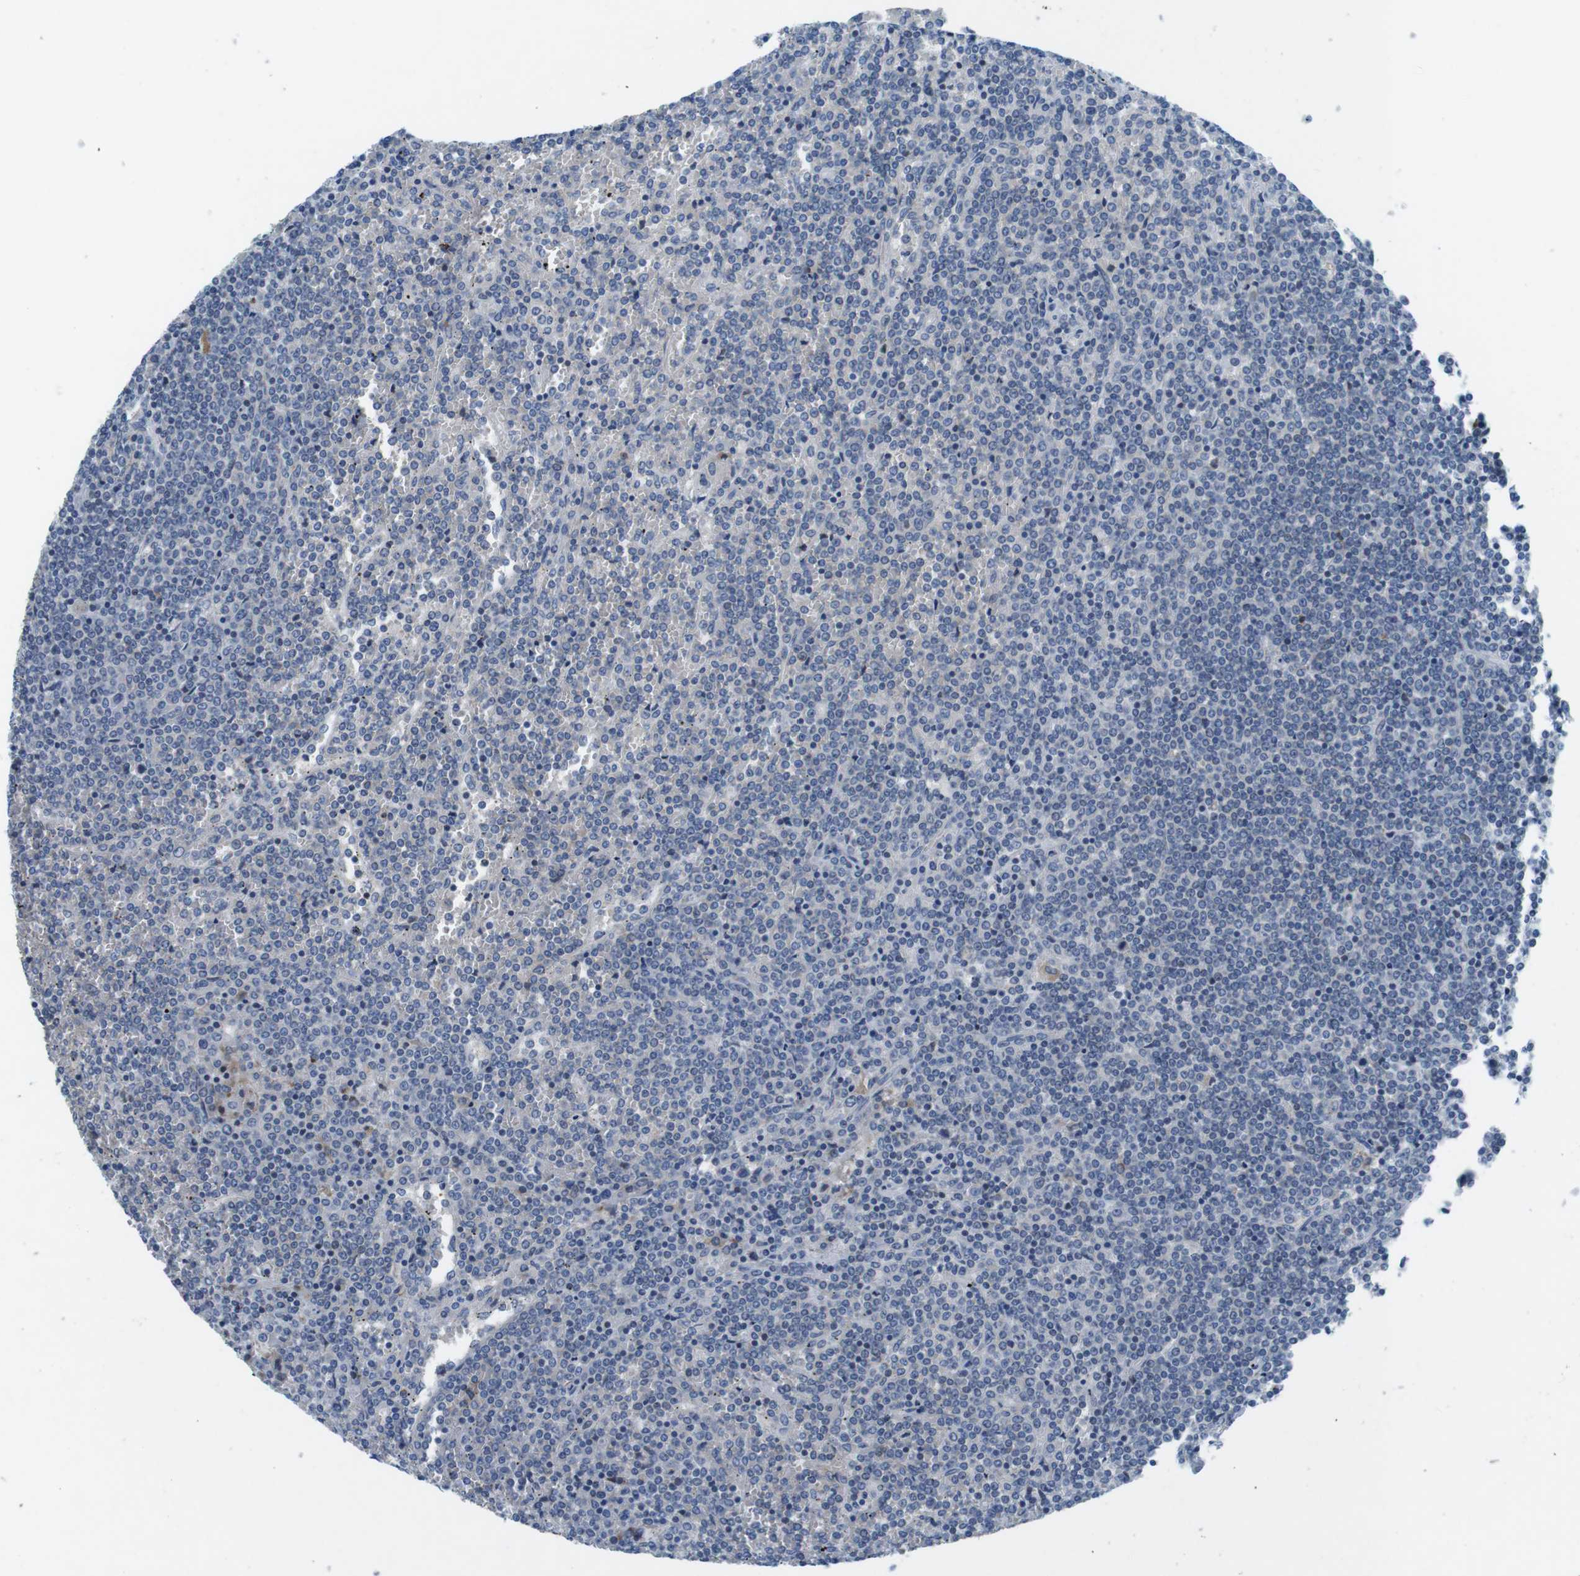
{"staining": {"intensity": "negative", "quantity": "none", "location": "none"}, "tissue": "lymphoma", "cell_type": "Tumor cells", "image_type": "cancer", "snomed": [{"axis": "morphology", "description": "Malignant lymphoma, non-Hodgkin's type, Low grade"}, {"axis": "topography", "description": "Spleen"}], "caption": "Immunohistochemistry (IHC) of lymphoma exhibits no expression in tumor cells.", "gene": "TYW1", "patient": {"sex": "female", "age": 19}}